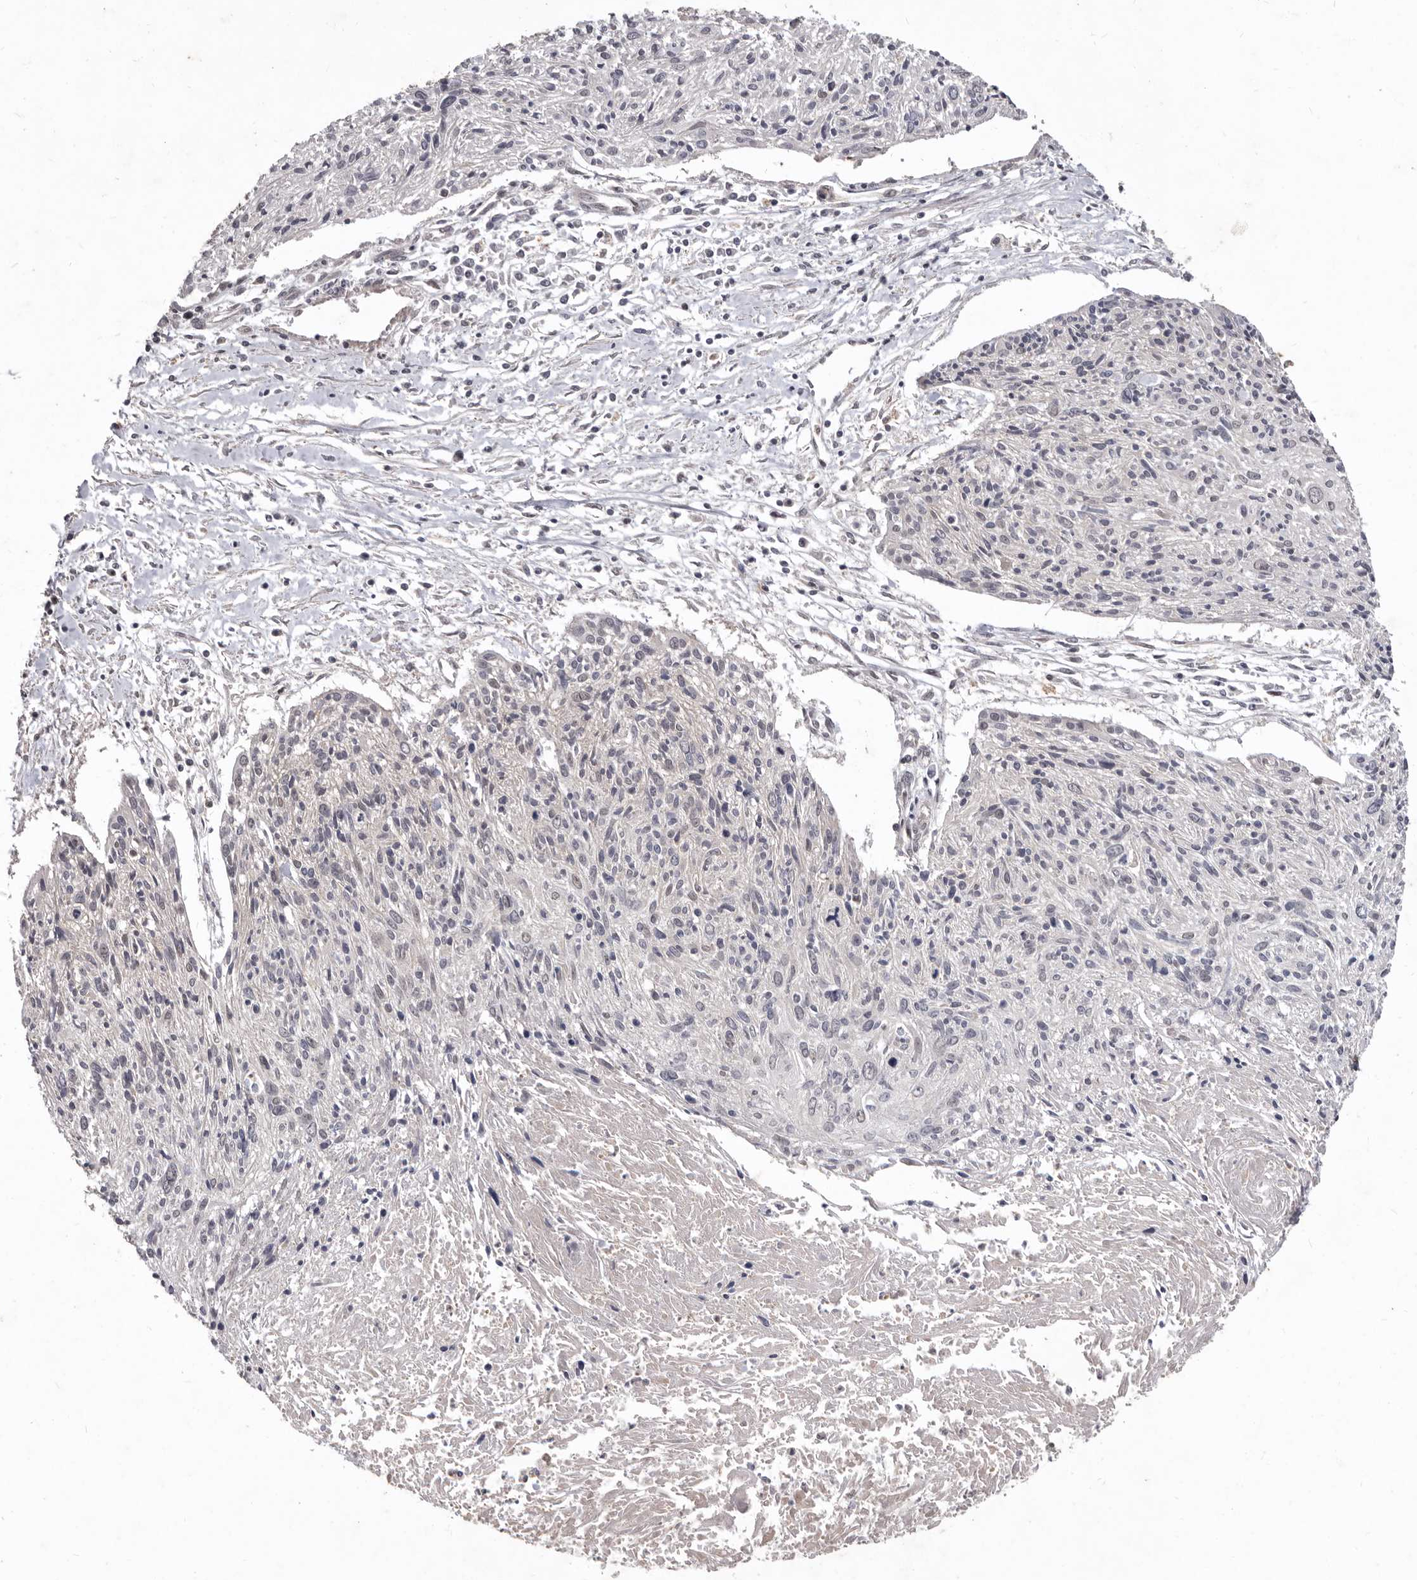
{"staining": {"intensity": "negative", "quantity": "none", "location": "none"}, "tissue": "cervical cancer", "cell_type": "Tumor cells", "image_type": "cancer", "snomed": [{"axis": "morphology", "description": "Squamous cell carcinoma, NOS"}, {"axis": "topography", "description": "Cervix"}], "caption": "IHC of human cervical cancer (squamous cell carcinoma) demonstrates no expression in tumor cells.", "gene": "ACLY", "patient": {"sex": "female", "age": 51}}